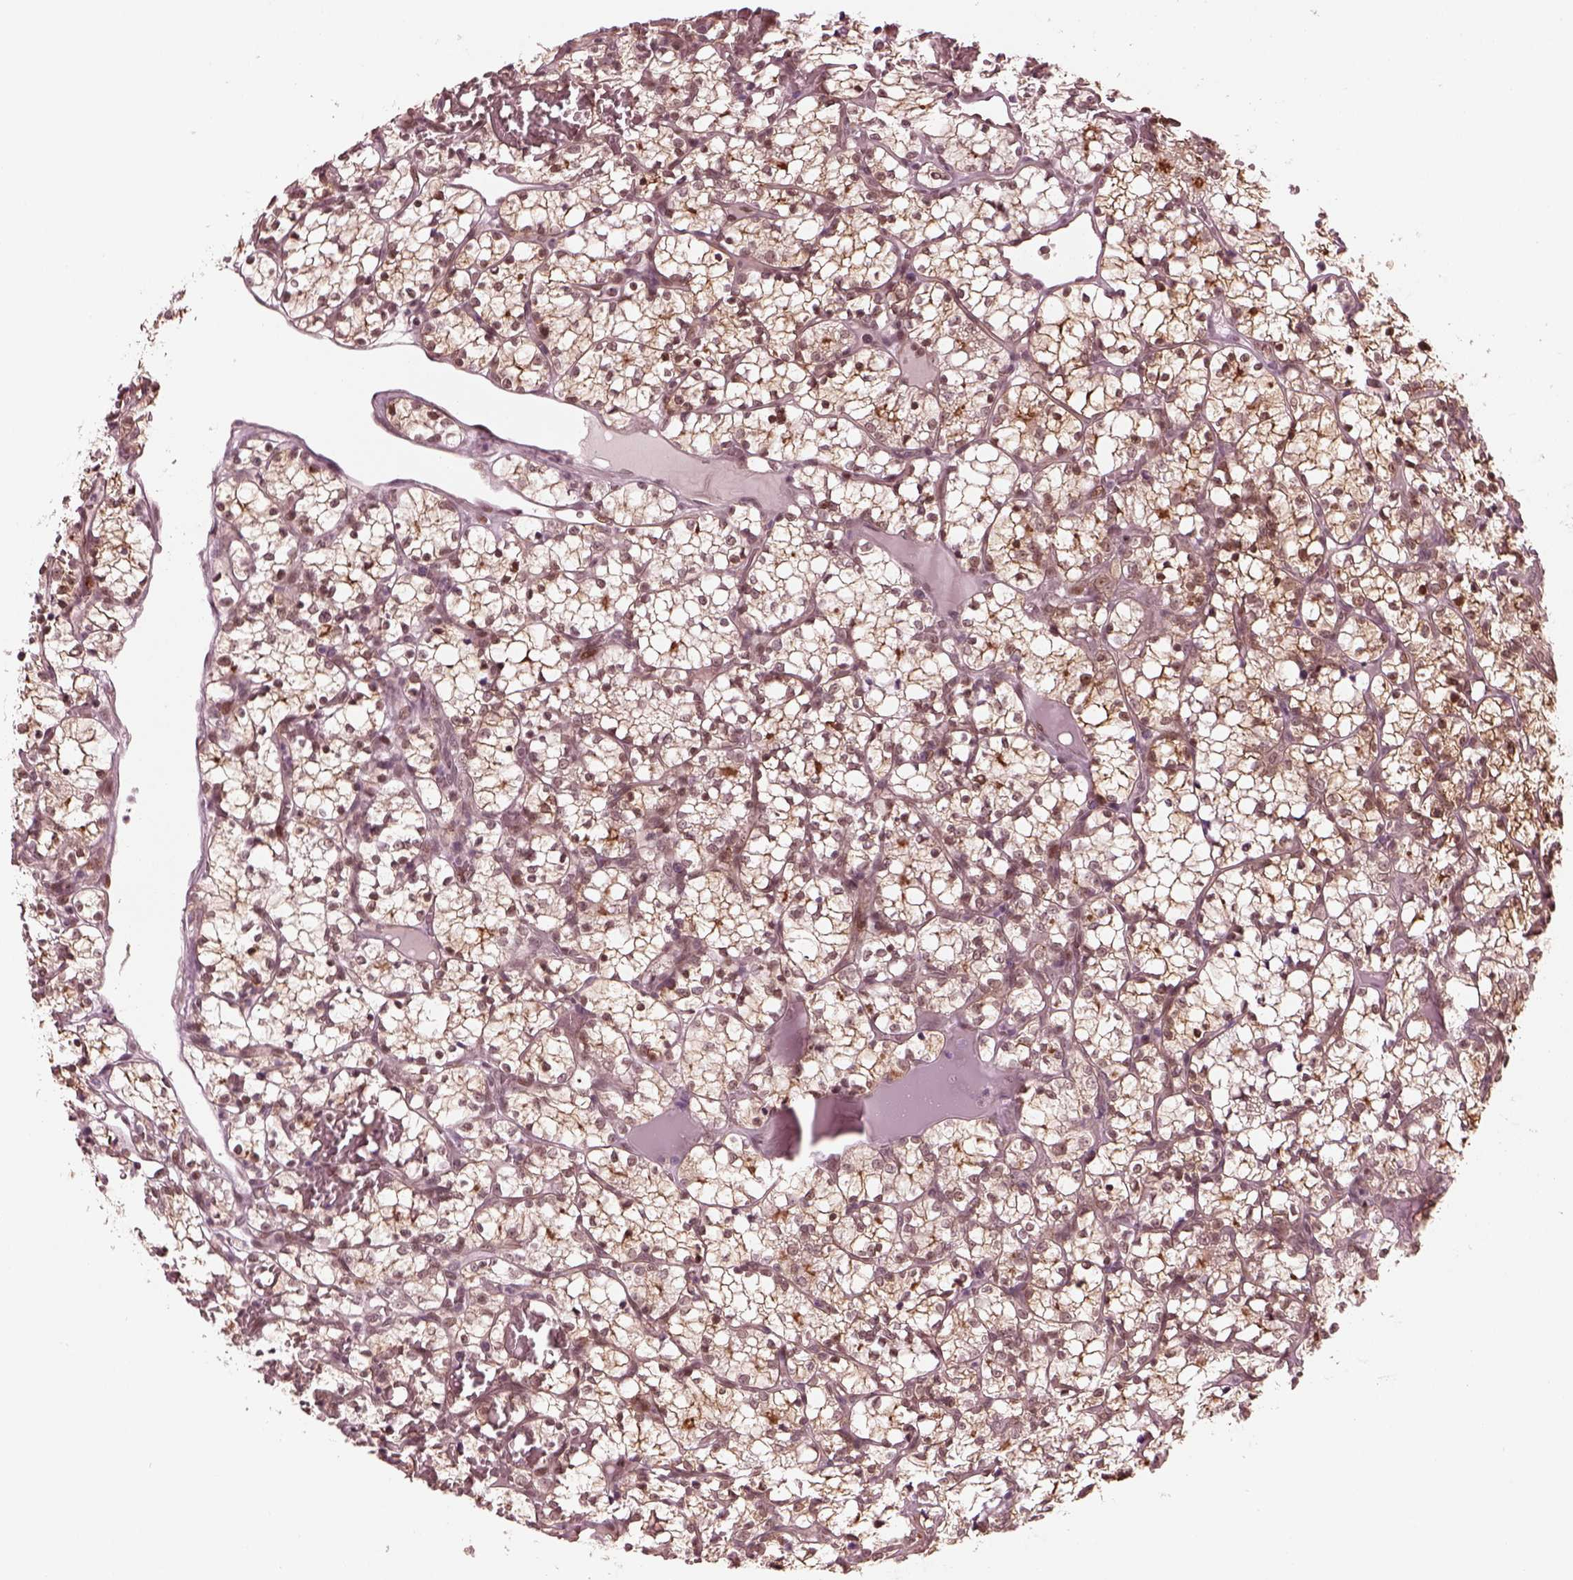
{"staining": {"intensity": "moderate", "quantity": "<25%", "location": "nuclear"}, "tissue": "renal cancer", "cell_type": "Tumor cells", "image_type": "cancer", "snomed": [{"axis": "morphology", "description": "Adenocarcinoma, NOS"}, {"axis": "topography", "description": "Kidney"}], "caption": "High-power microscopy captured an immunohistochemistry (IHC) micrograph of renal adenocarcinoma, revealing moderate nuclear positivity in about <25% of tumor cells.", "gene": "TRIB3", "patient": {"sex": "female", "age": 69}}